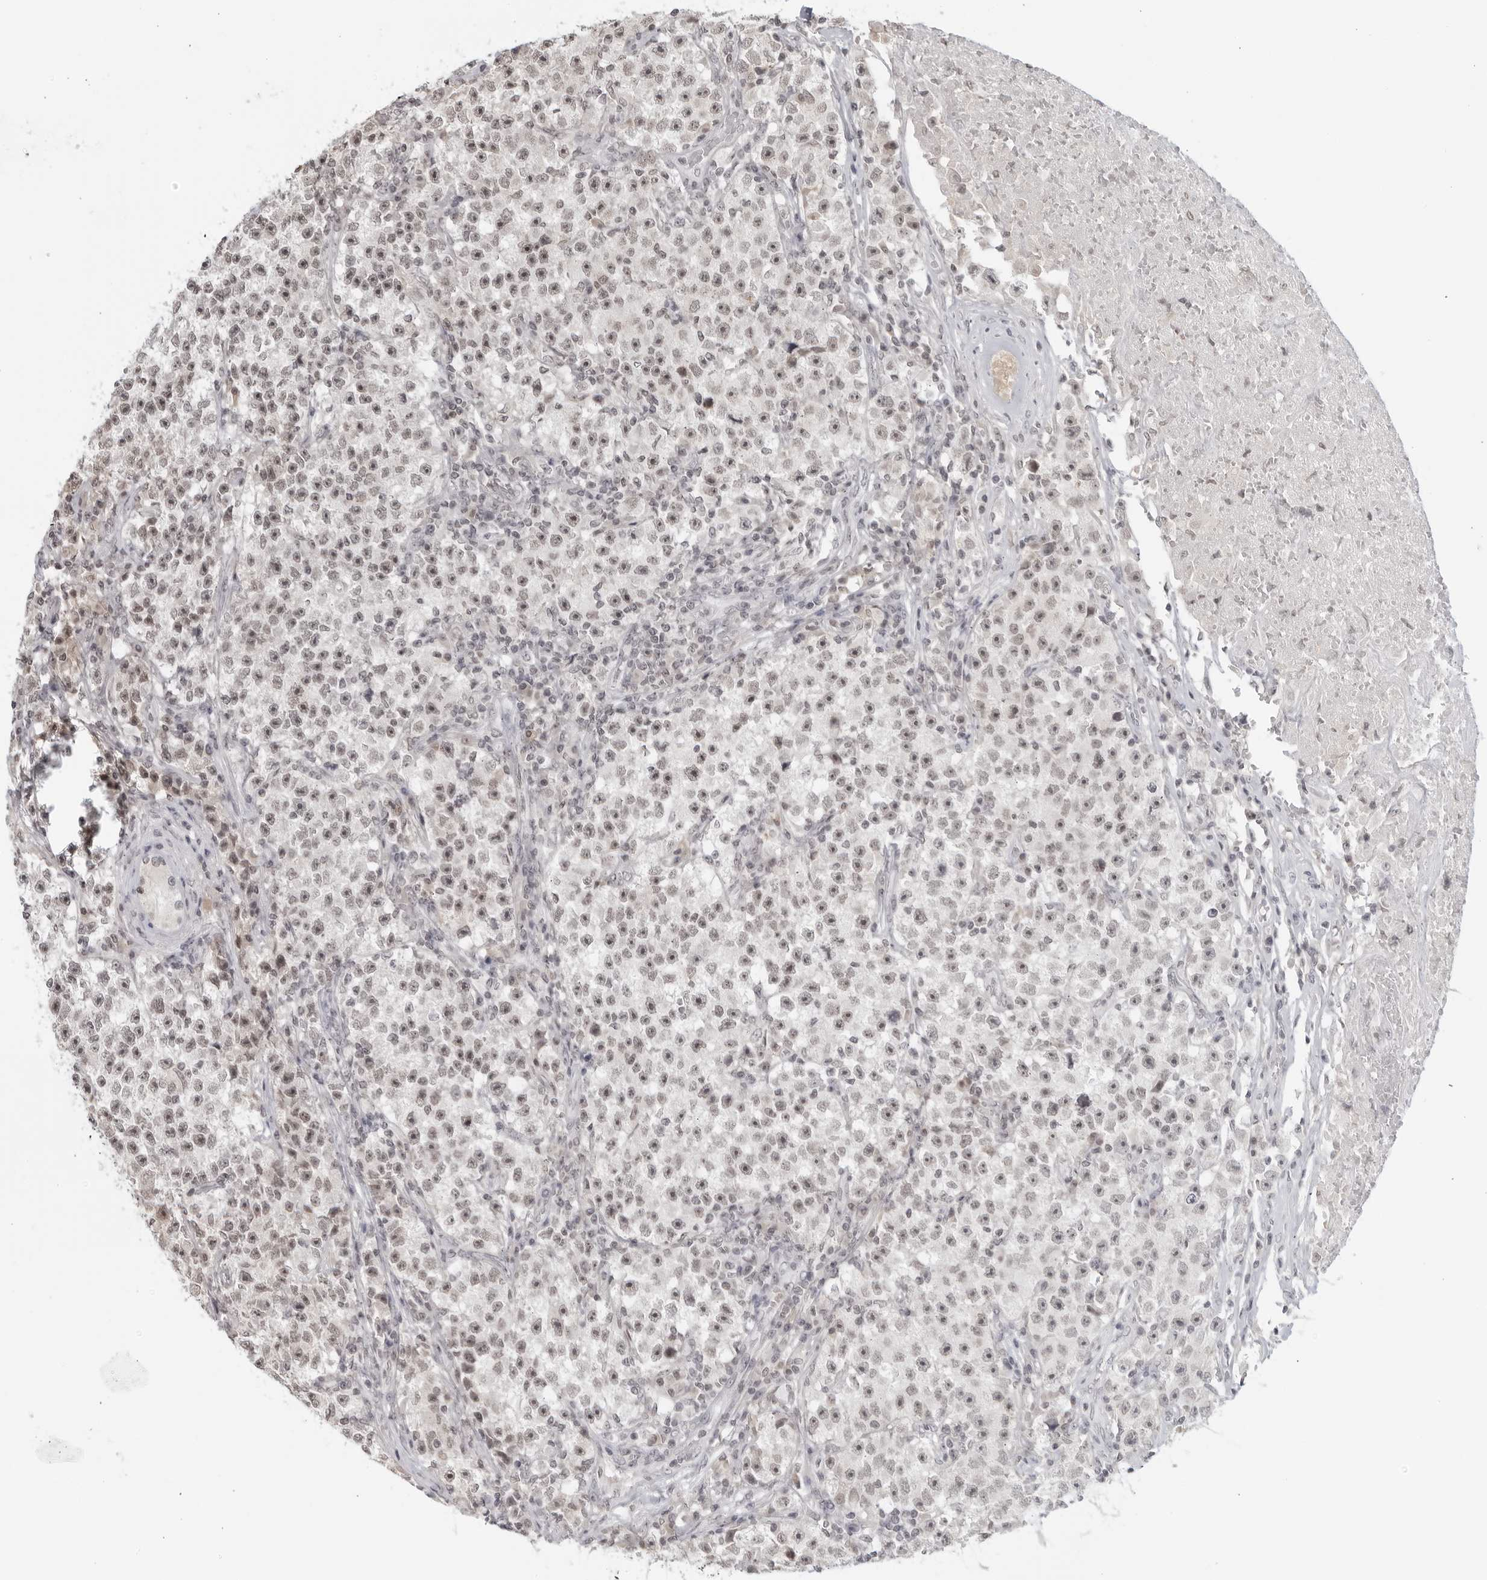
{"staining": {"intensity": "weak", "quantity": "<25%", "location": "nuclear"}, "tissue": "testis cancer", "cell_type": "Tumor cells", "image_type": "cancer", "snomed": [{"axis": "morphology", "description": "Seminoma, NOS"}, {"axis": "topography", "description": "Testis"}], "caption": "The immunohistochemistry (IHC) micrograph has no significant positivity in tumor cells of testis cancer tissue.", "gene": "RAB11FIP3", "patient": {"sex": "male", "age": 22}}